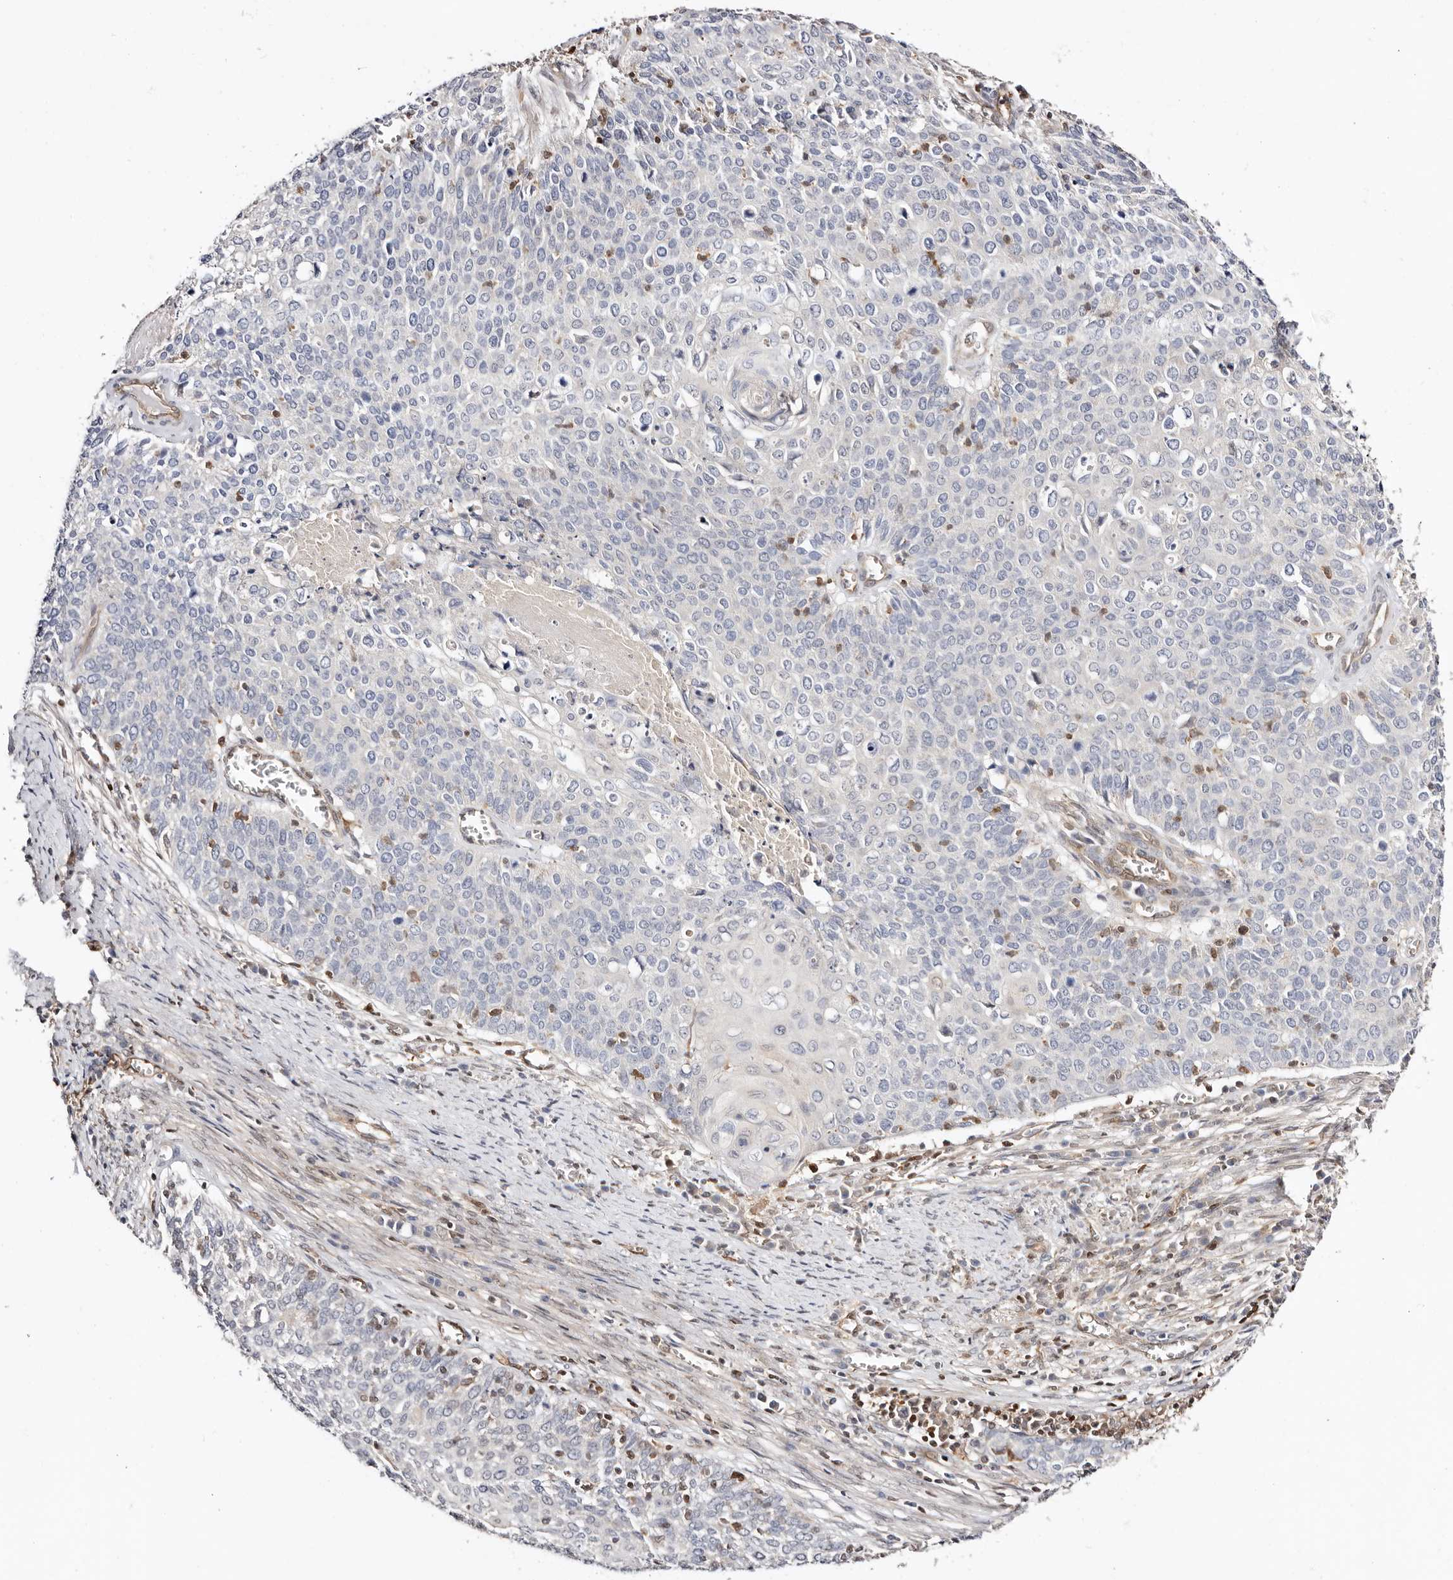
{"staining": {"intensity": "negative", "quantity": "none", "location": "none"}, "tissue": "cervical cancer", "cell_type": "Tumor cells", "image_type": "cancer", "snomed": [{"axis": "morphology", "description": "Squamous cell carcinoma, NOS"}, {"axis": "topography", "description": "Cervix"}], "caption": "Tumor cells are negative for brown protein staining in cervical squamous cell carcinoma.", "gene": "STAT5A", "patient": {"sex": "female", "age": 39}}